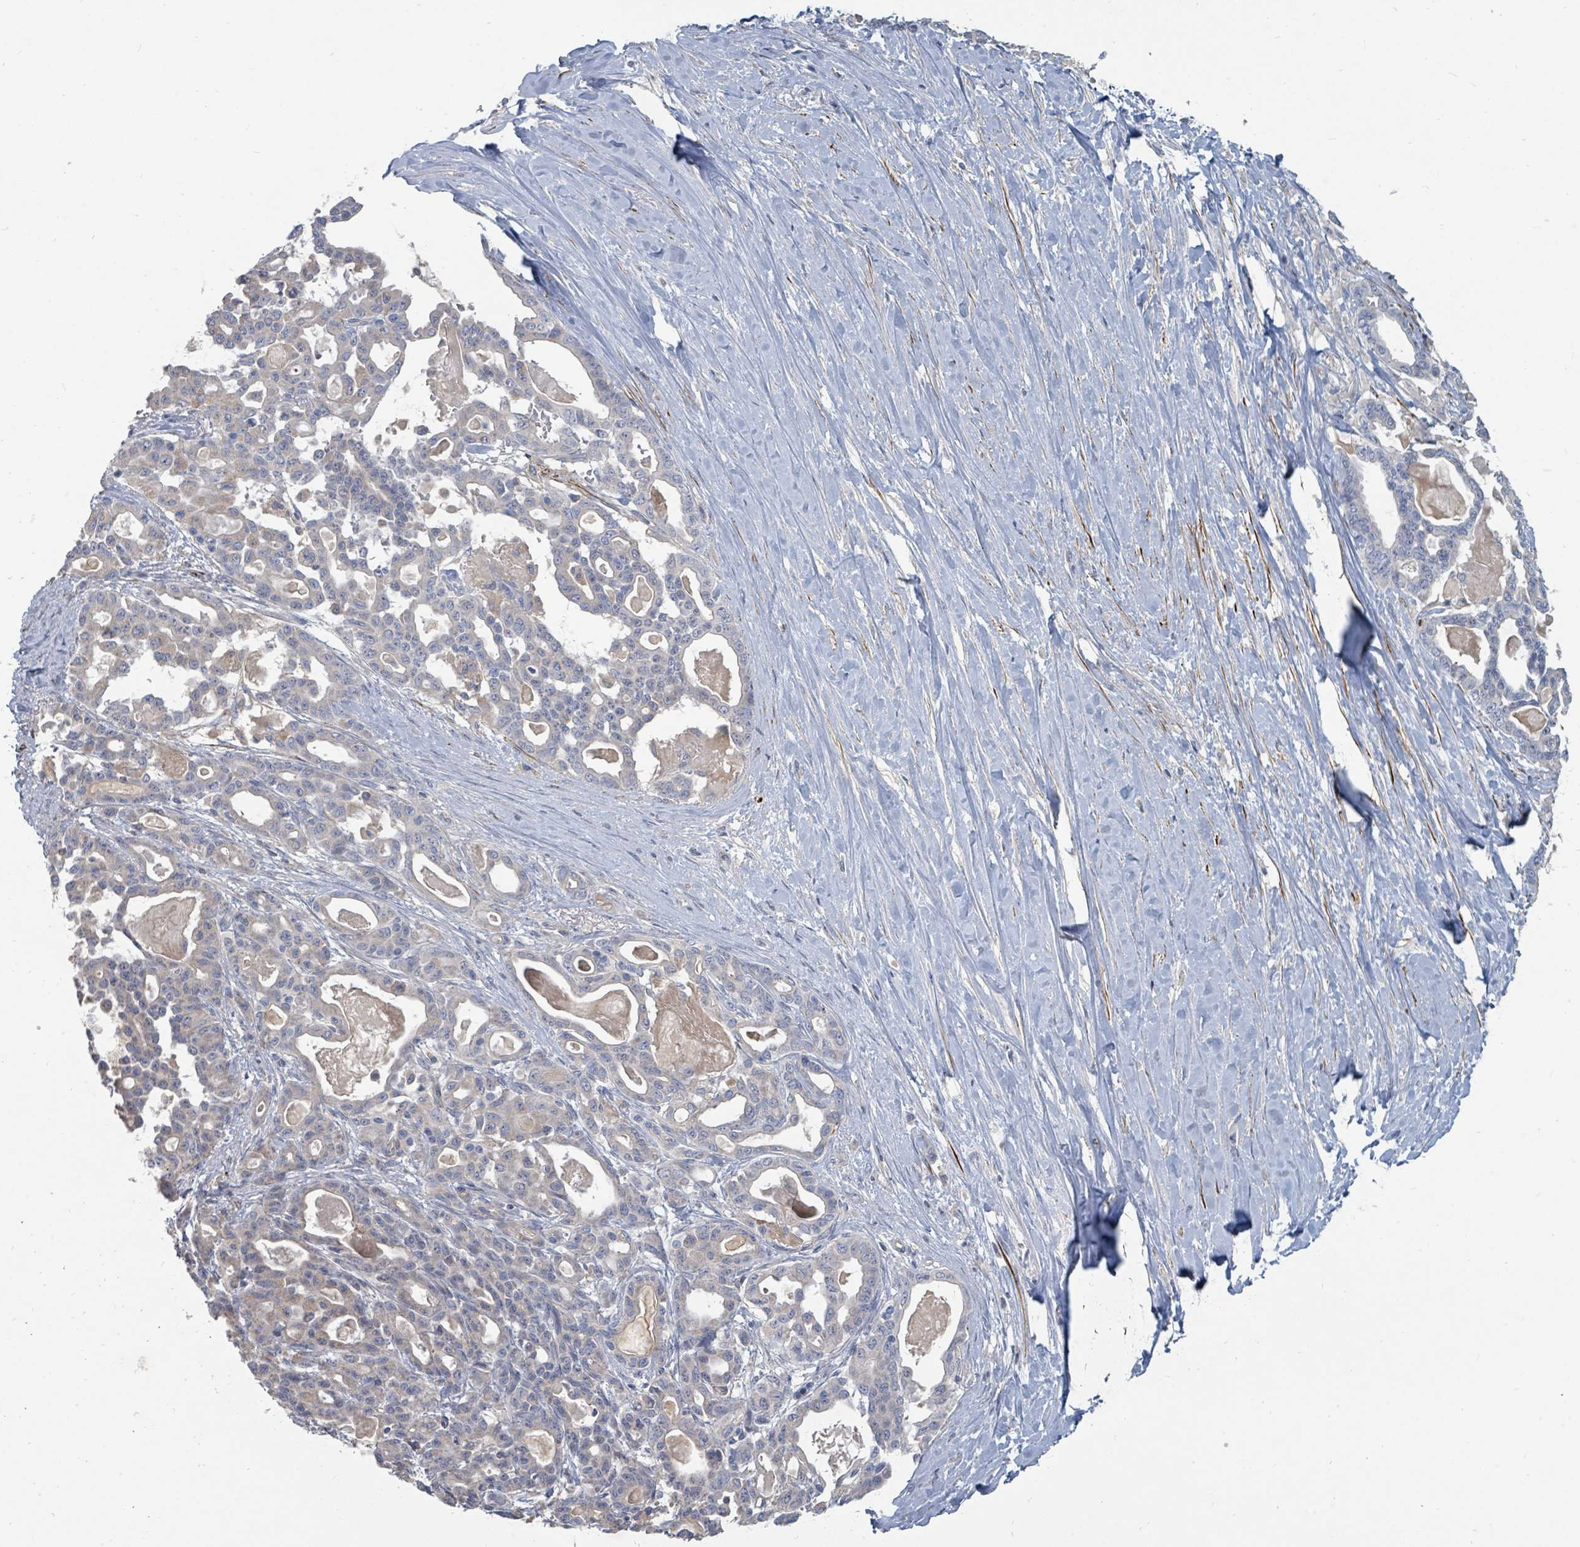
{"staining": {"intensity": "weak", "quantity": "<25%", "location": "cytoplasmic/membranous"}, "tissue": "pancreatic cancer", "cell_type": "Tumor cells", "image_type": "cancer", "snomed": [{"axis": "morphology", "description": "Adenocarcinoma, NOS"}, {"axis": "topography", "description": "Pancreas"}], "caption": "Tumor cells are negative for protein expression in human adenocarcinoma (pancreatic). (DAB (3,3'-diaminobenzidine) IHC with hematoxylin counter stain).", "gene": "ARGFX", "patient": {"sex": "male", "age": 63}}